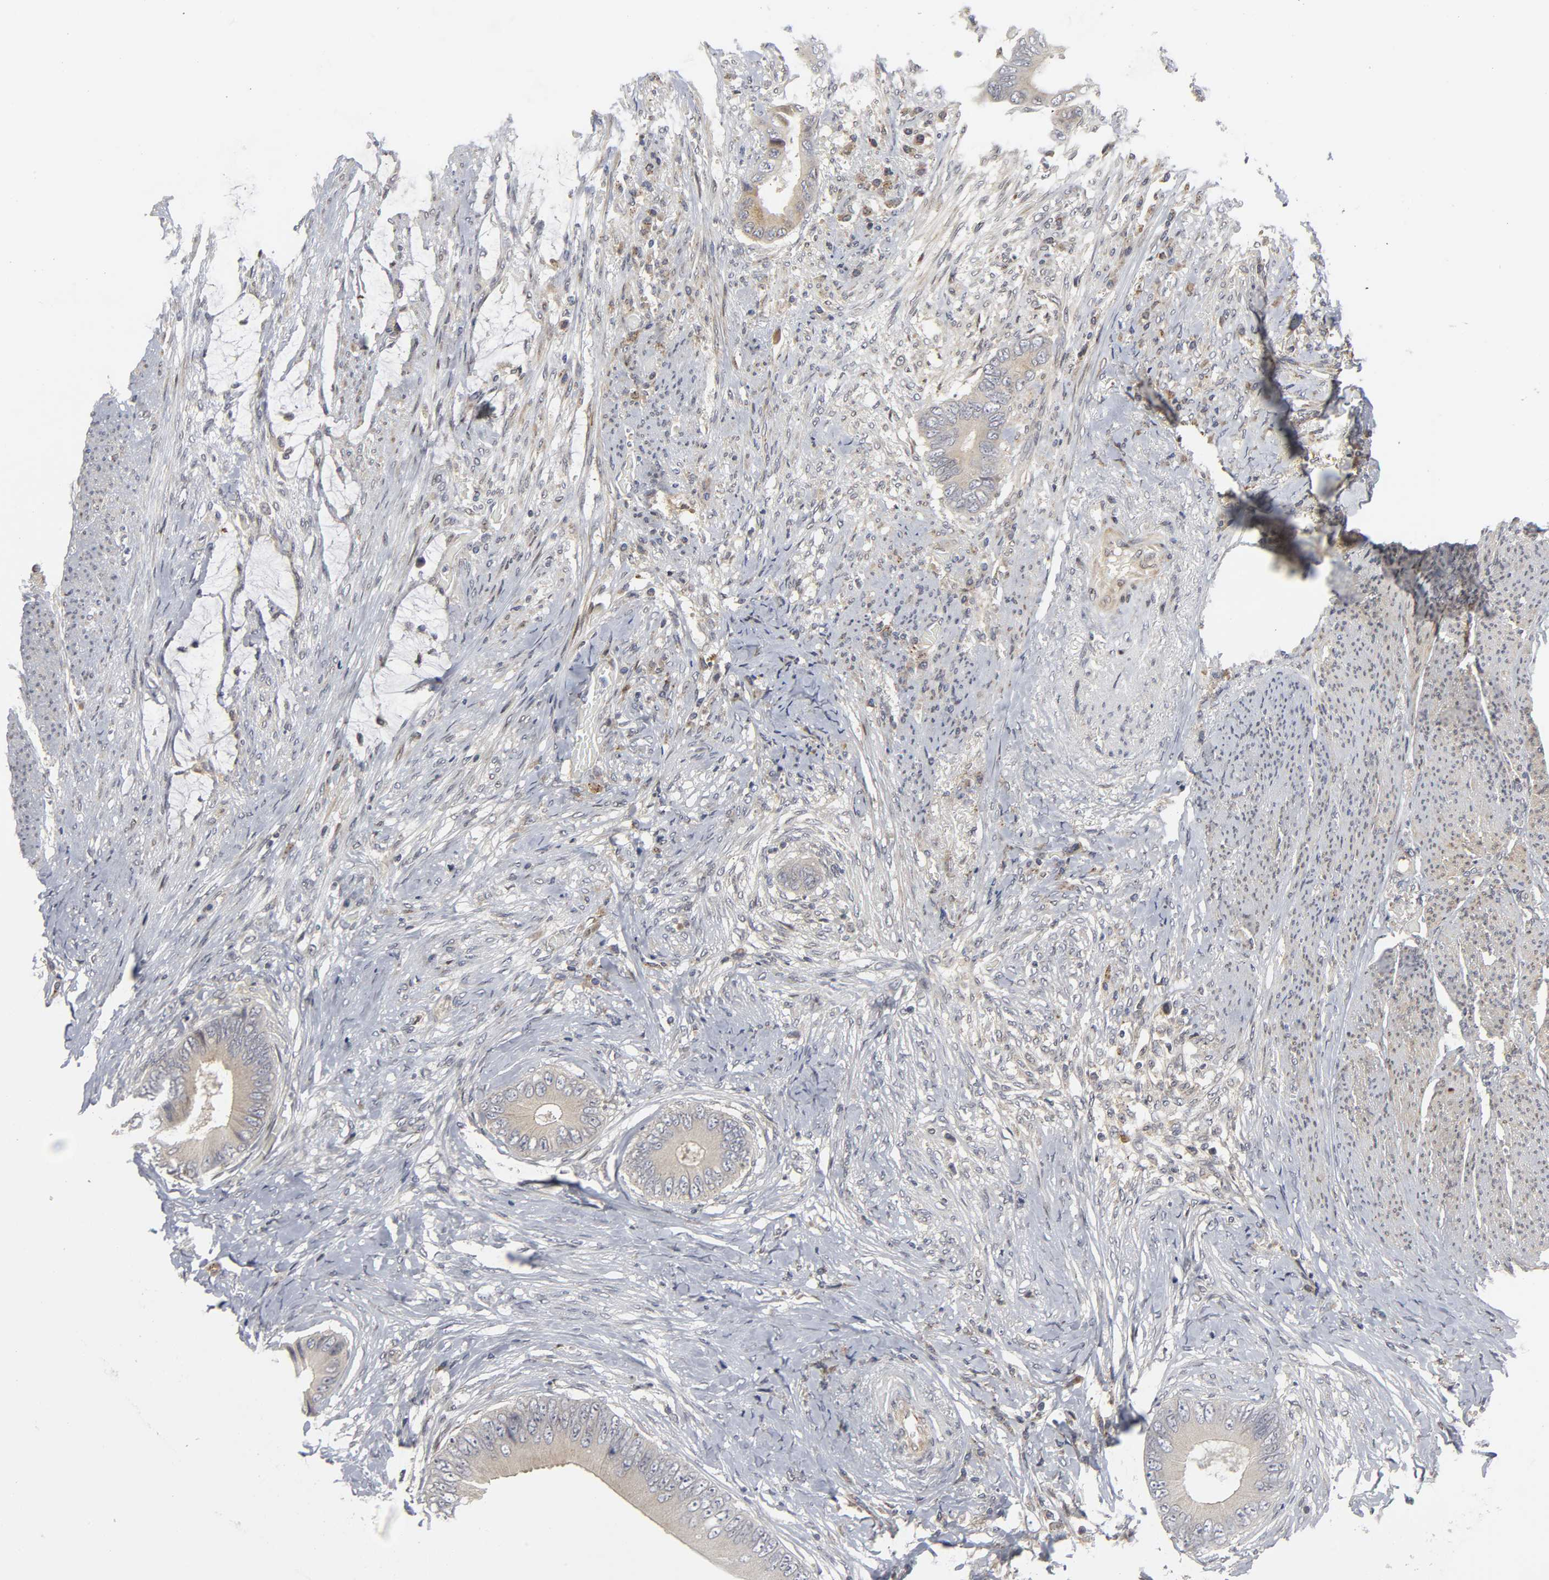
{"staining": {"intensity": "moderate", "quantity": "<25%", "location": "cytoplasmic/membranous"}, "tissue": "colorectal cancer", "cell_type": "Tumor cells", "image_type": "cancer", "snomed": [{"axis": "morphology", "description": "Normal tissue, NOS"}, {"axis": "morphology", "description": "Adenocarcinoma, NOS"}, {"axis": "topography", "description": "Rectum"}, {"axis": "topography", "description": "Peripheral nerve tissue"}], "caption": "IHC micrograph of neoplastic tissue: human colorectal cancer (adenocarcinoma) stained using immunohistochemistry reveals low levels of moderate protein expression localized specifically in the cytoplasmic/membranous of tumor cells, appearing as a cytoplasmic/membranous brown color.", "gene": "ASB6", "patient": {"sex": "female", "age": 77}}